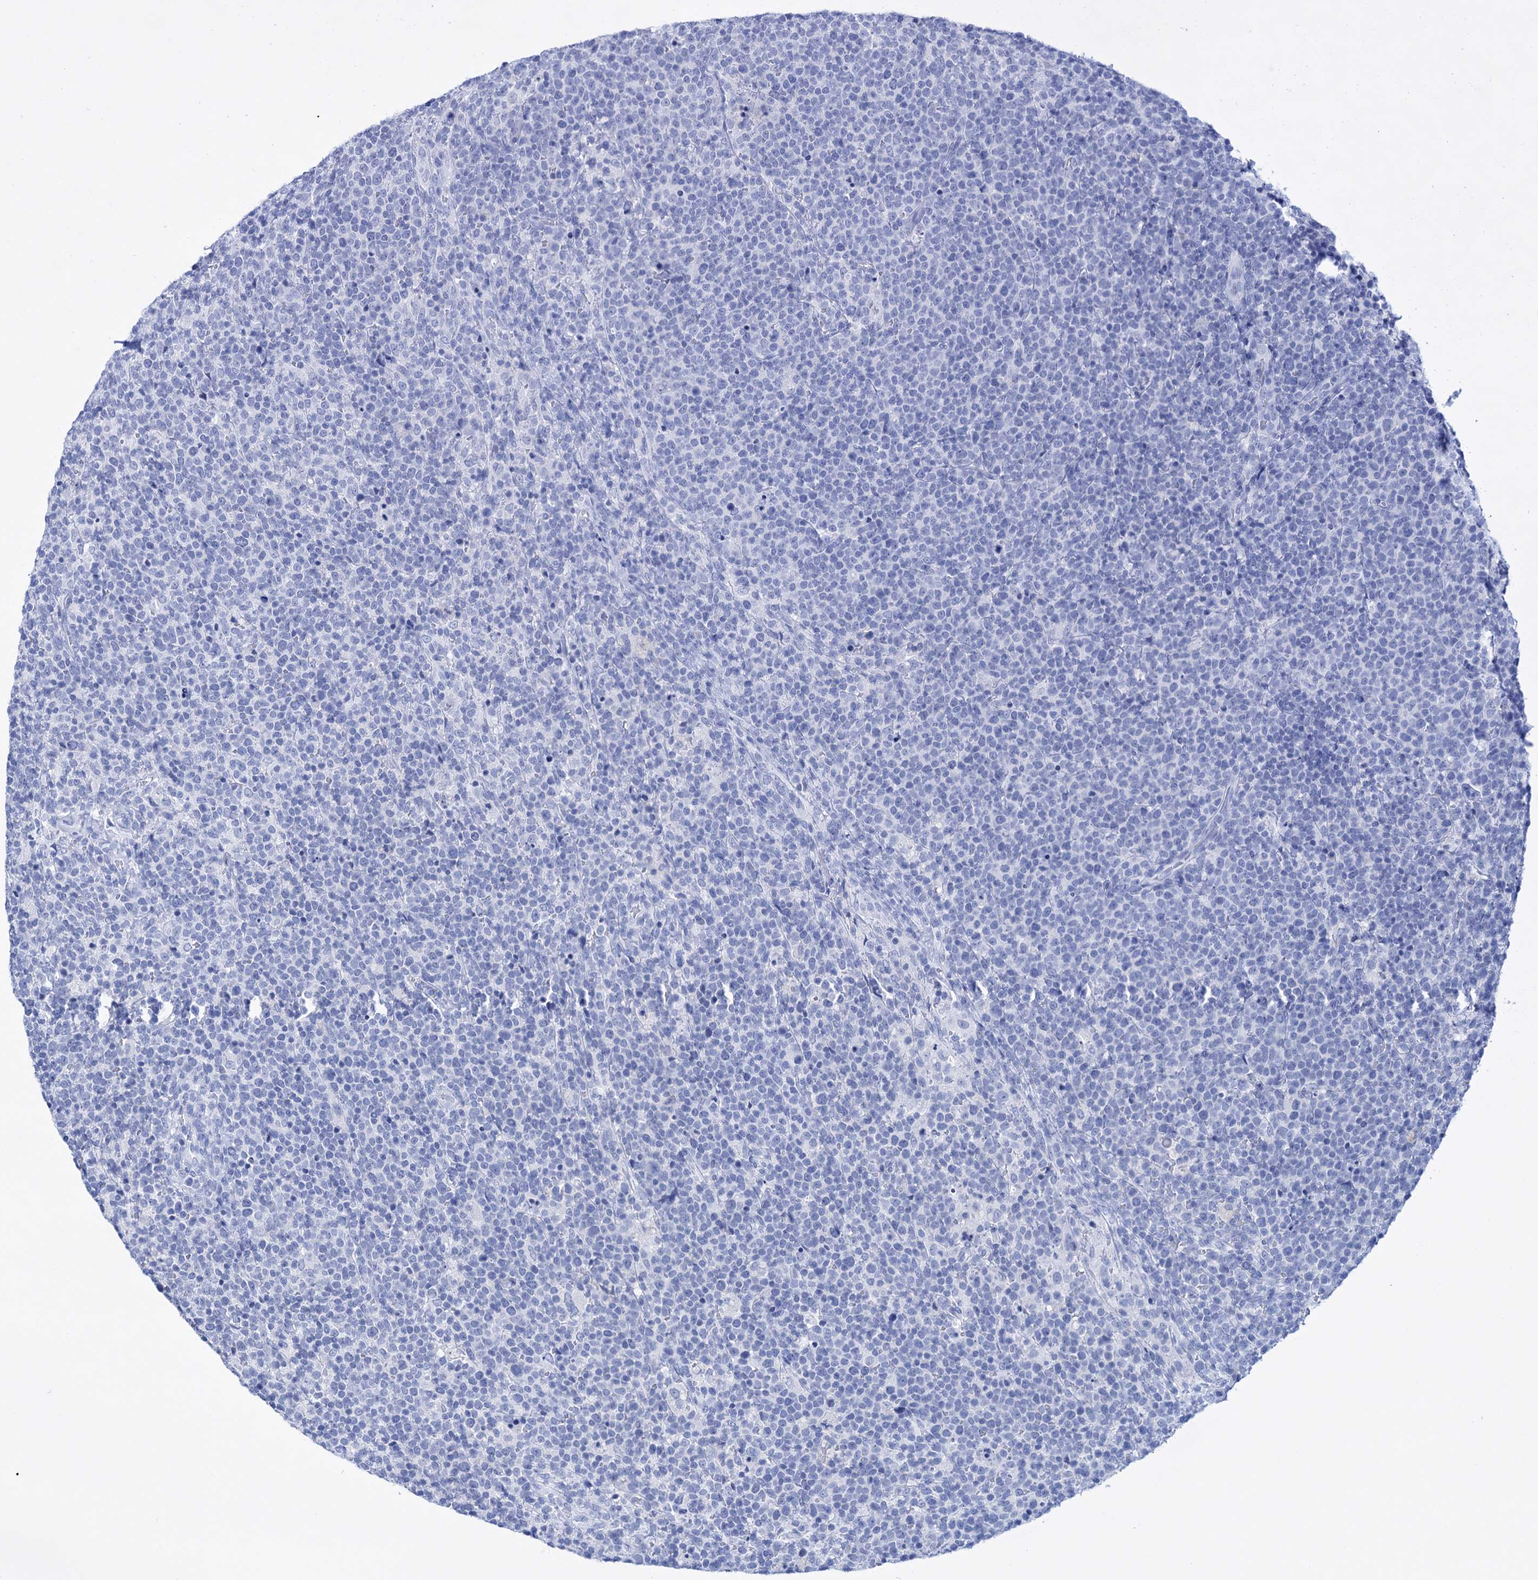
{"staining": {"intensity": "negative", "quantity": "none", "location": "none"}, "tissue": "lymphoma", "cell_type": "Tumor cells", "image_type": "cancer", "snomed": [{"axis": "morphology", "description": "Malignant lymphoma, non-Hodgkin's type, High grade"}, {"axis": "topography", "description": "Lymph node"}], "caption": "The IHC image has no significant positivity in tumor cells of high-grade malignant lymphoma, non-Hodgkin's type tissue. The staining was performed using DAB (3,3'-diaminobenzidine) to visualize the protein expression in brown, while the nuclei were stained in blue with hematoxylin (Magnification: 20x).", "gene": "FBXW12", "patient": {"sex": "male", "age": 61}}